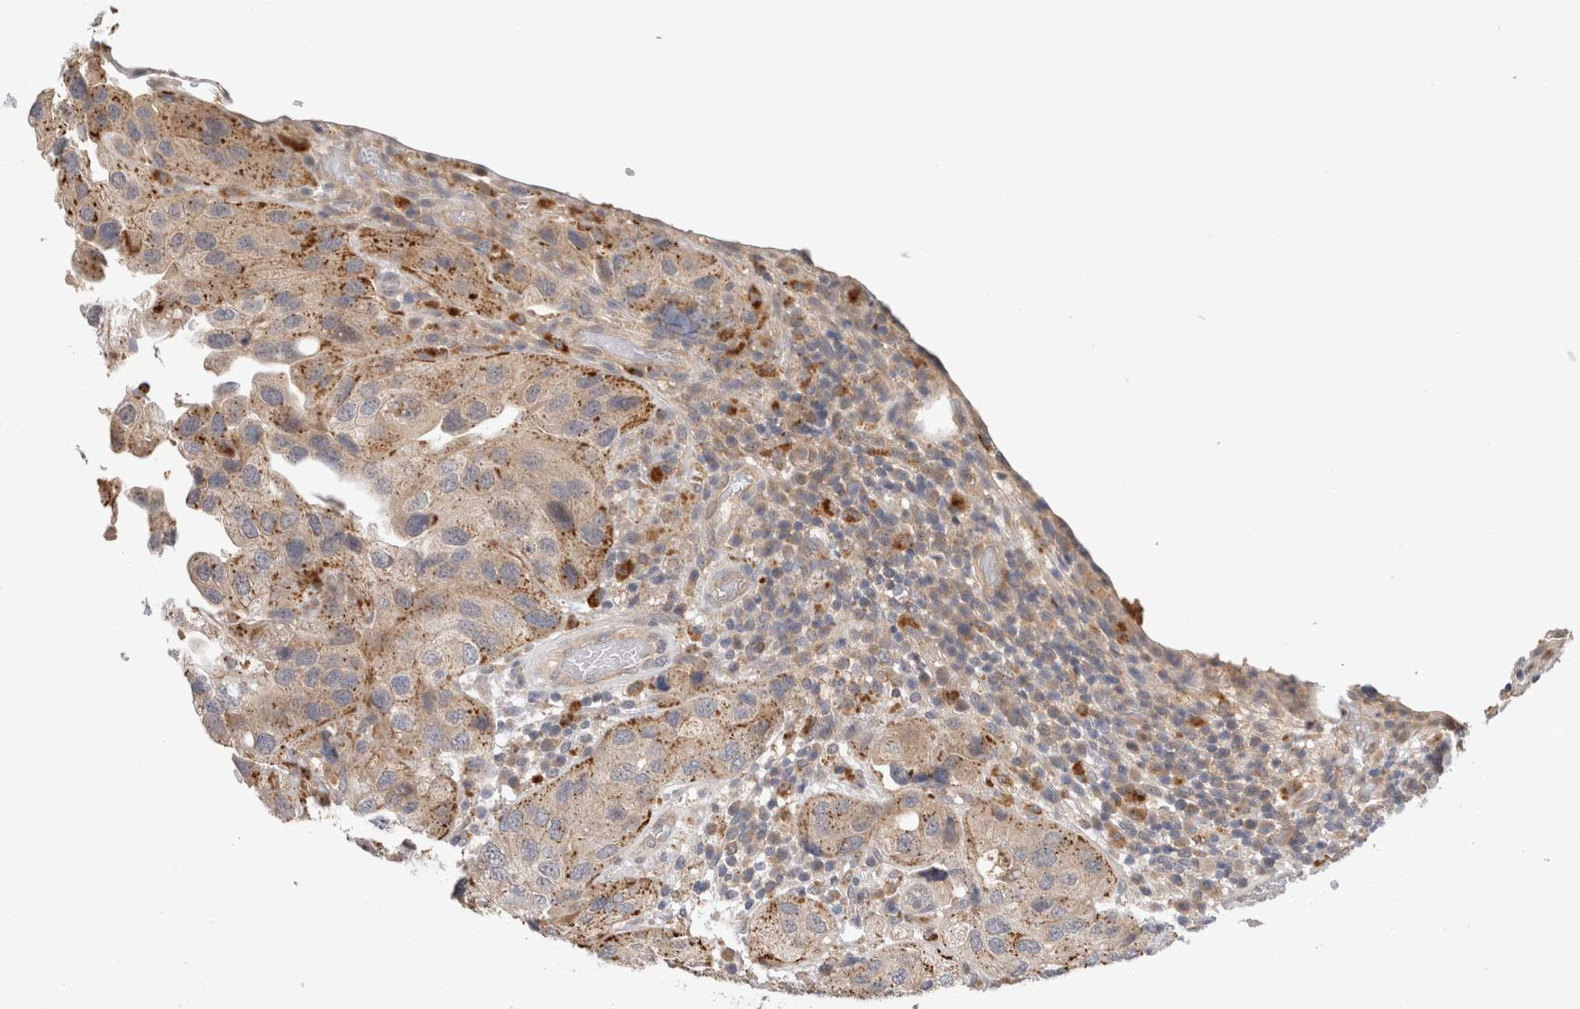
{"staining": {"intensity": "moderate", "quantity": "25%-75%", "location": "cytoplasmic/membranous"}, "tissue": "urothelial cancer", "cell_type": "Tumor cells", "image_type": "cancer", "snomed": [{"axis": "morphology", "description": "Urothelial carcinoma, High grade"}, {"axis": "topography", "description": "Urinary bladder"}], "caption": "Urothelial cancer was stained to show a protein in brown. There is medium levels of moderate cytoplasmic/membranous staining in approximately 25%-75% of tumor cells.", "gene": "SGK1", "patient": {"sex": "female", "age": 64}}